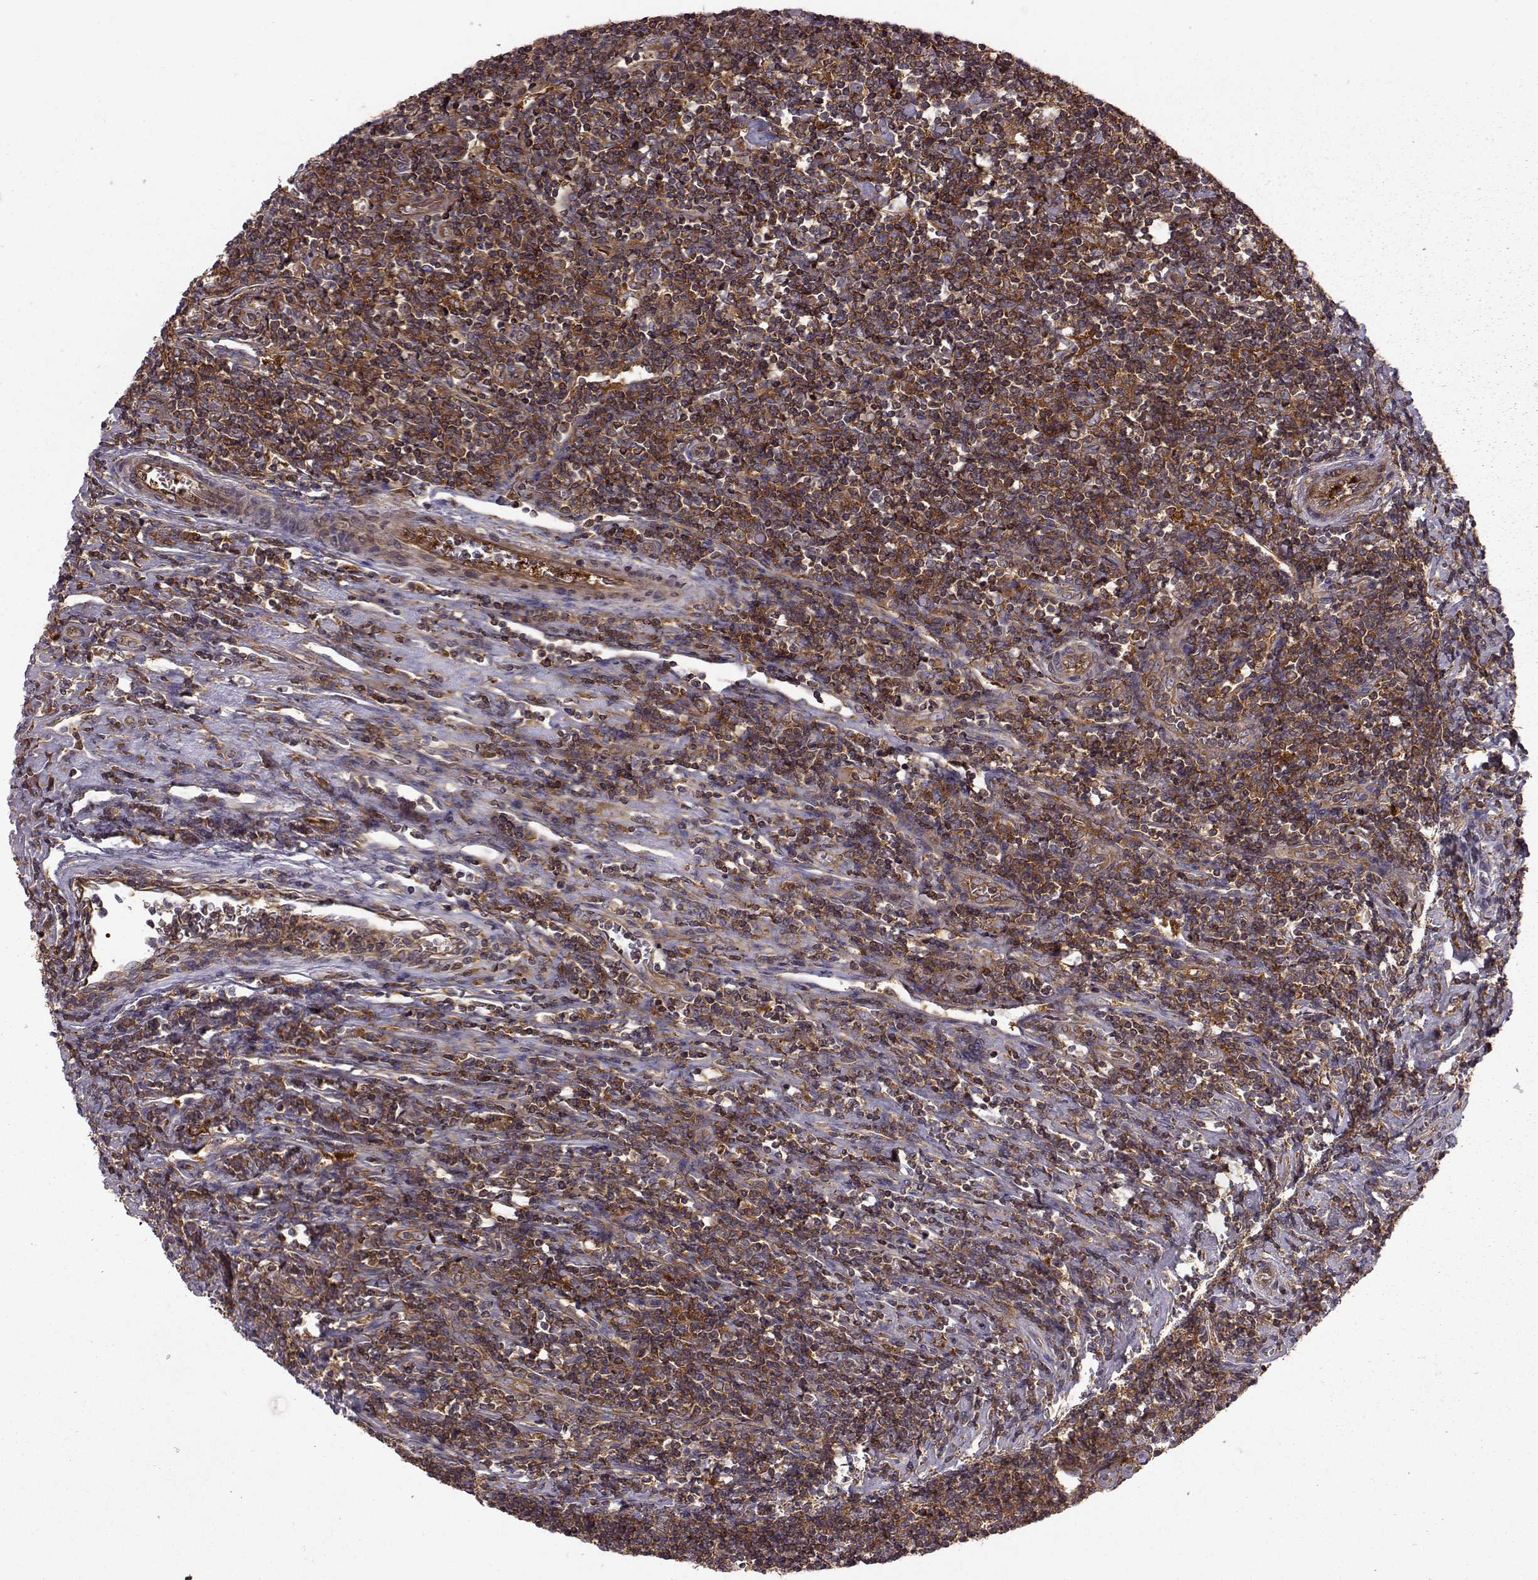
{"staining": {"intensity": "strong", "quantity": ">75%", "location": "cytoplasmic/membranous"}, "tissue": "lymphoma", "cell_type": "Tumor cells", "image_type": "cancer", "snomed": [{"axis": "morphology", "description": "Hodgkin's disease, NOS"}, {"axis": "topography", "description": "Lymph node"}], "caption": "Lymphoma tissue demonstrates strong cytoplasmic/membranous positivity in approximately >75% of tumor cells, visualized by immunohistochemistry. The protein of interest is shown in brown color, while the nuclei are stained blue.", "gene": "RABGAP1", "patient": {"sex": "male", "age": 40}}